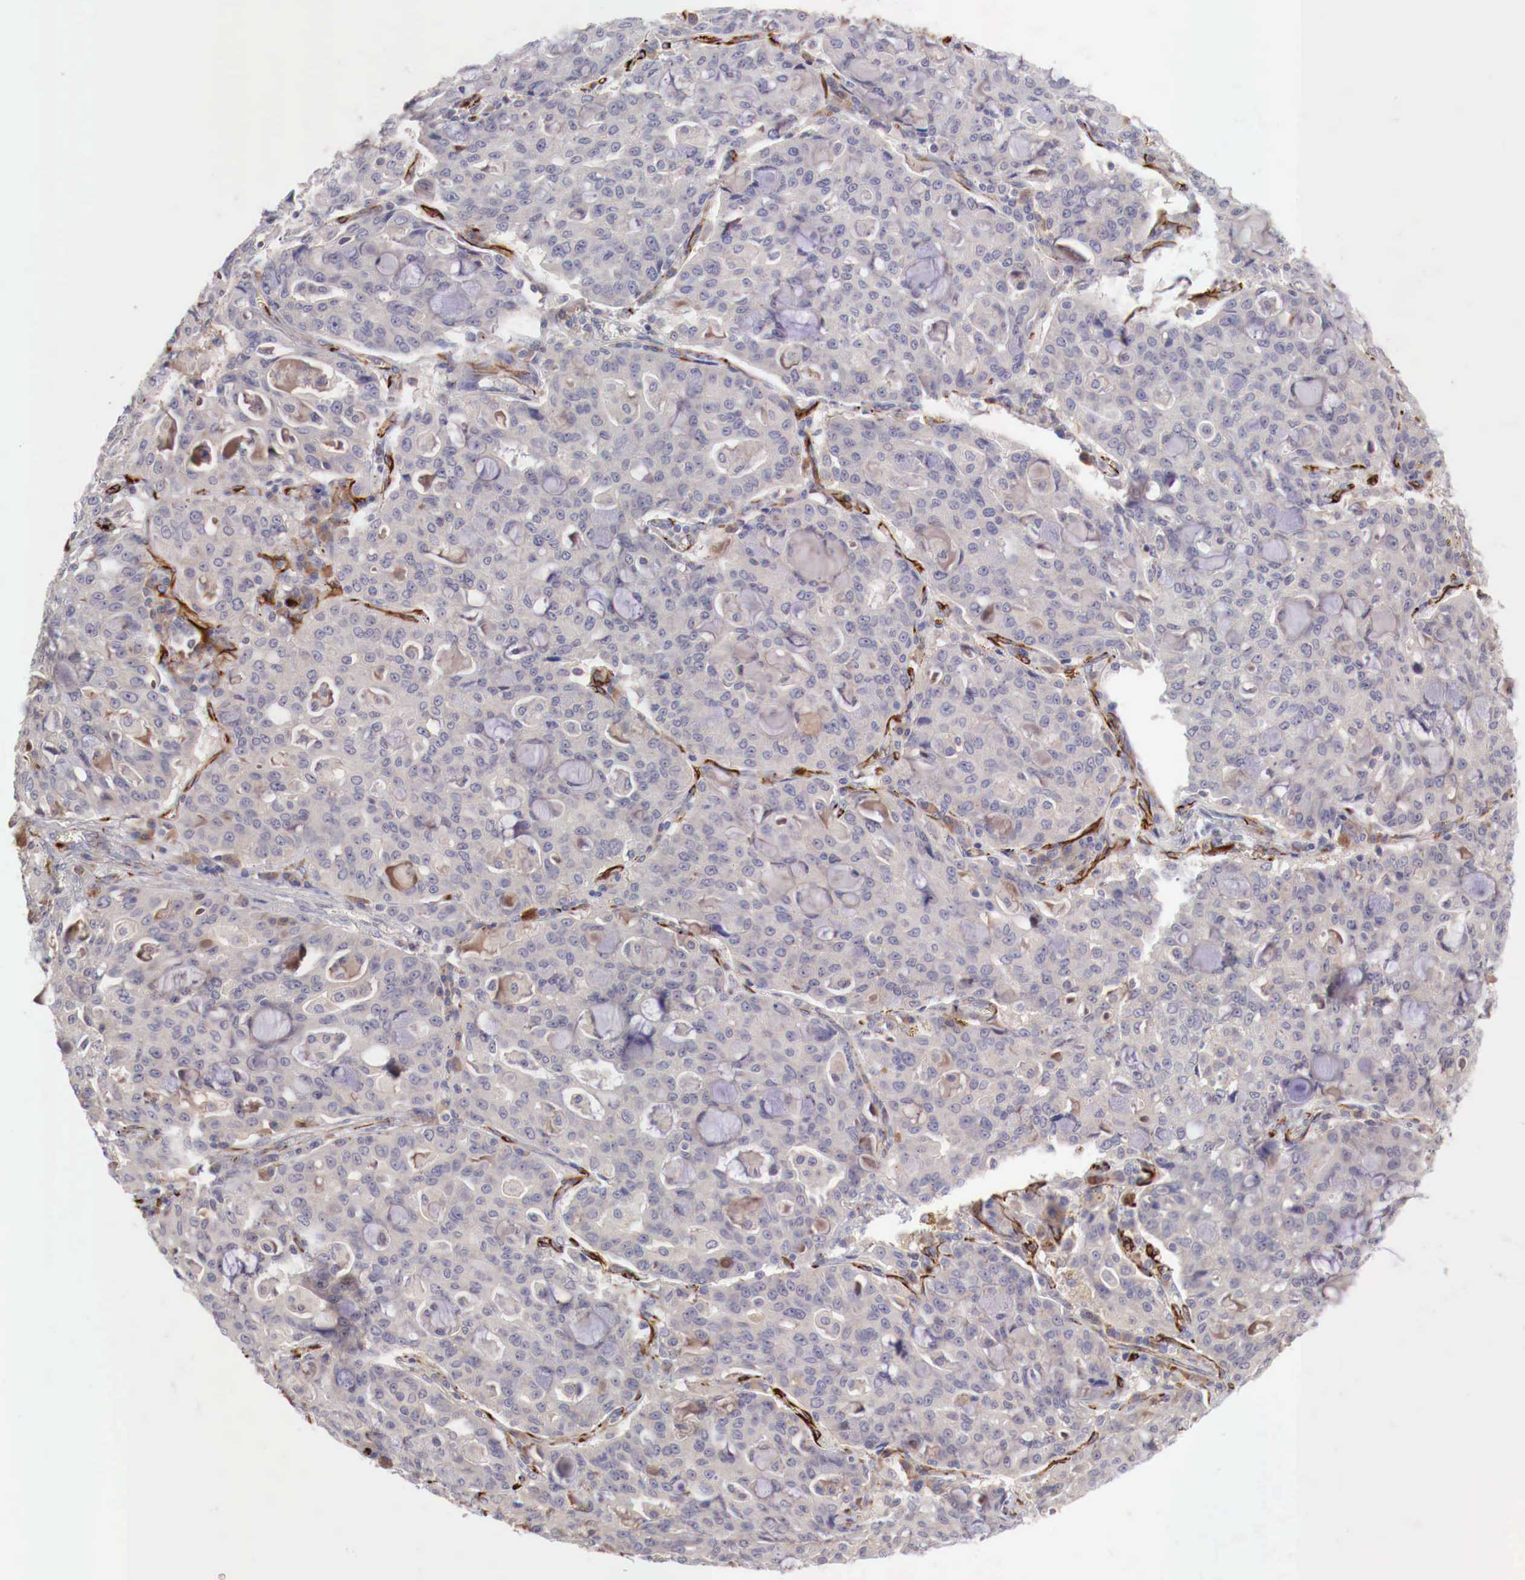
{"staining": {"intensity": "negative", "quantity": "none", "location": "none"}, "tissue": "lung cancer", "cell_type": "Tumor cells", "image_type": "cancer", "snomed": [{"axis": "morphology", "description": "Adenocarcinoma, NOS"}, {"axis": "topography", "description": "Lung"}], "caption": "The photomicrograph displays no staining of tumor cells in lung cancer (adenocarcinoma). (Brightfield microscopy of DAB (3,3'-diaminobenzidine) IHC at high magnification).", "gene": "WT1", "patient": {"sex": "female", "age": 44}}